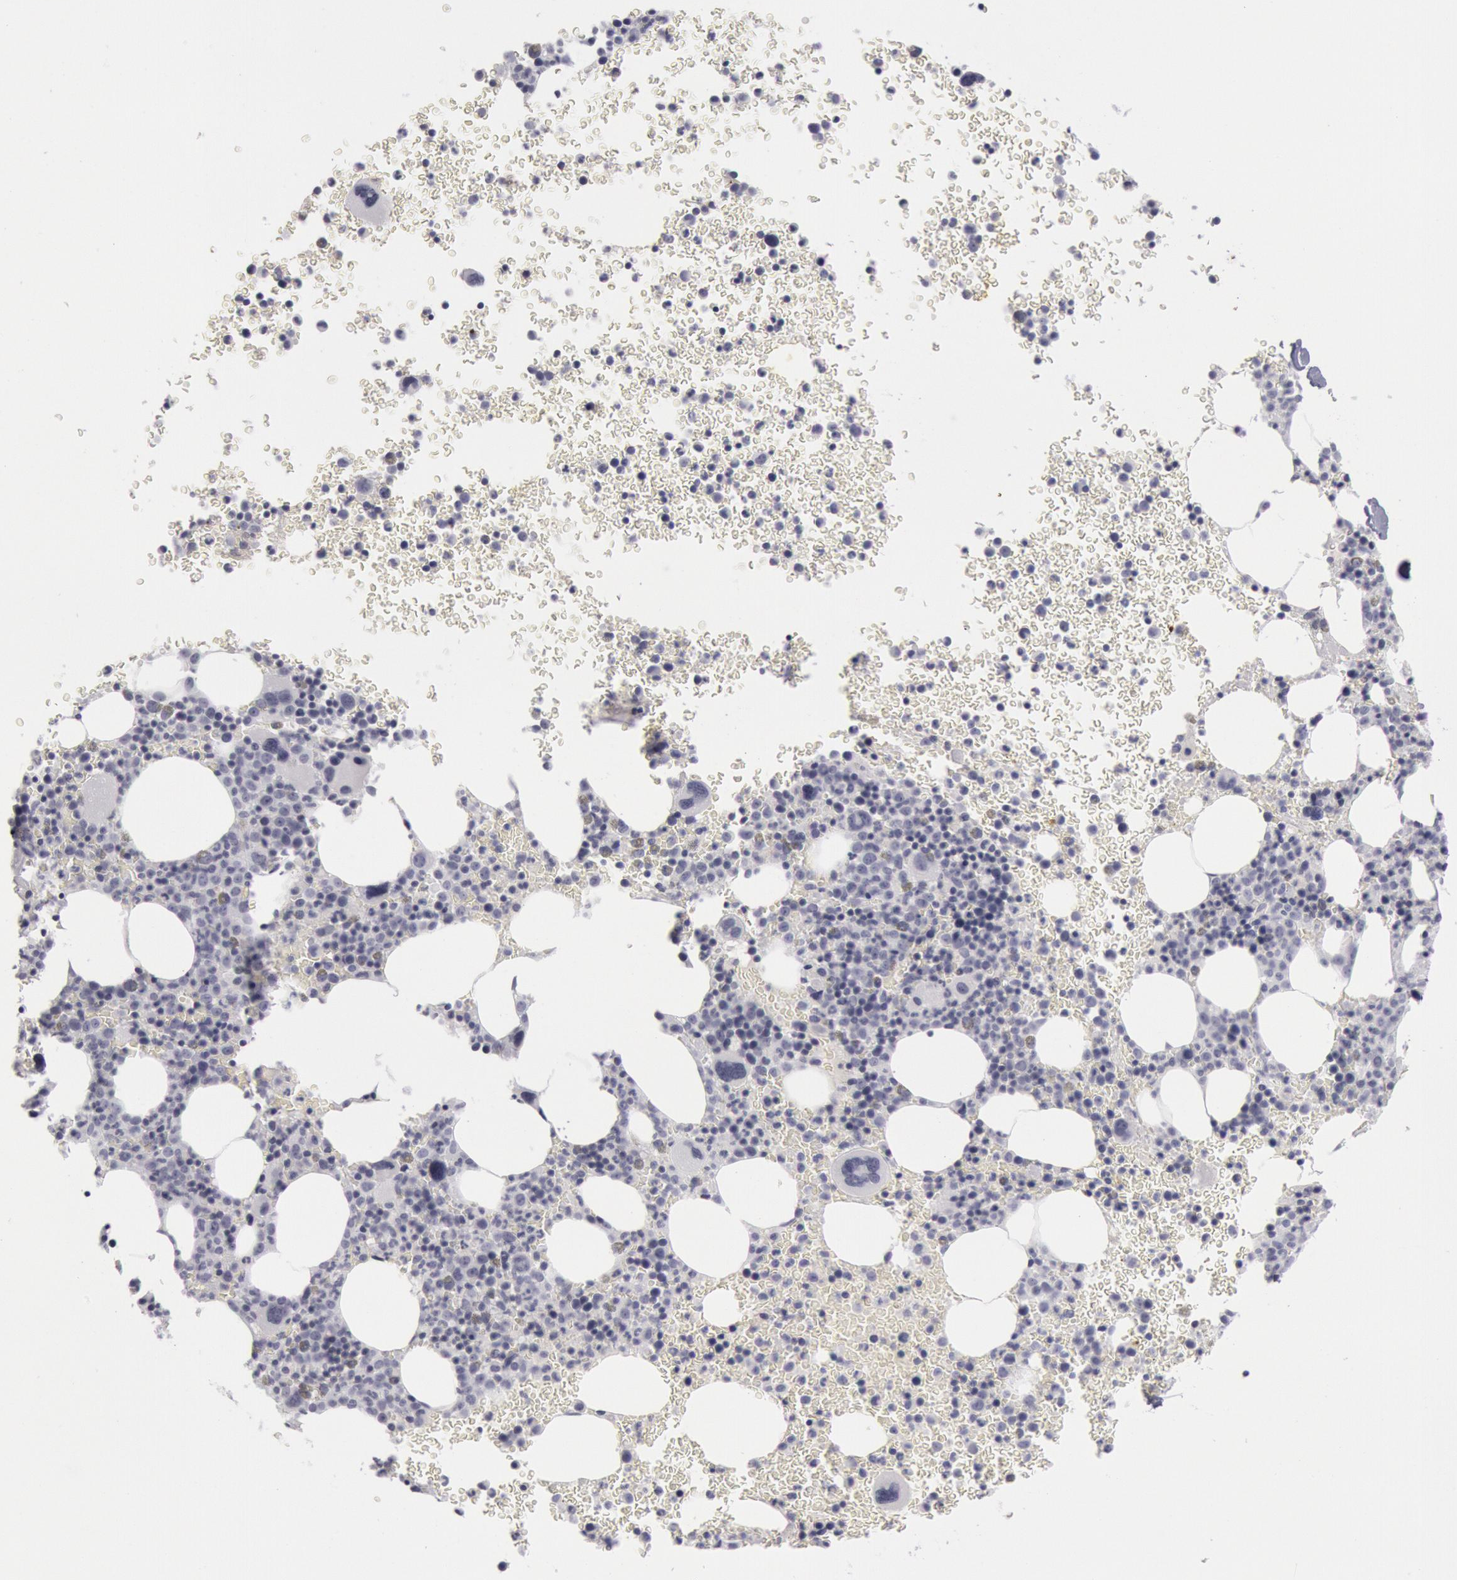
{"staining": {"intensity": "negative", "quantity": "none", "location": "none"}, "tissue": "bone marrow", "cell_type": "Hematopoietic cells", "image_type": "normal", "snomed": [{"axis": "morphology", "description": "Normal tissue, NOS"}, {"axis": "topography", "description": "Bone marrow"}], "caption": "This image is of benign bone marrow stained with immunohistochemistry (IHC) to label a protein in brown with the nuclei are counter-stained blue. There is no expression in hematopoietic cells.", "gene": "KRT16", "patient": {"sex": "male", "age": 69}}